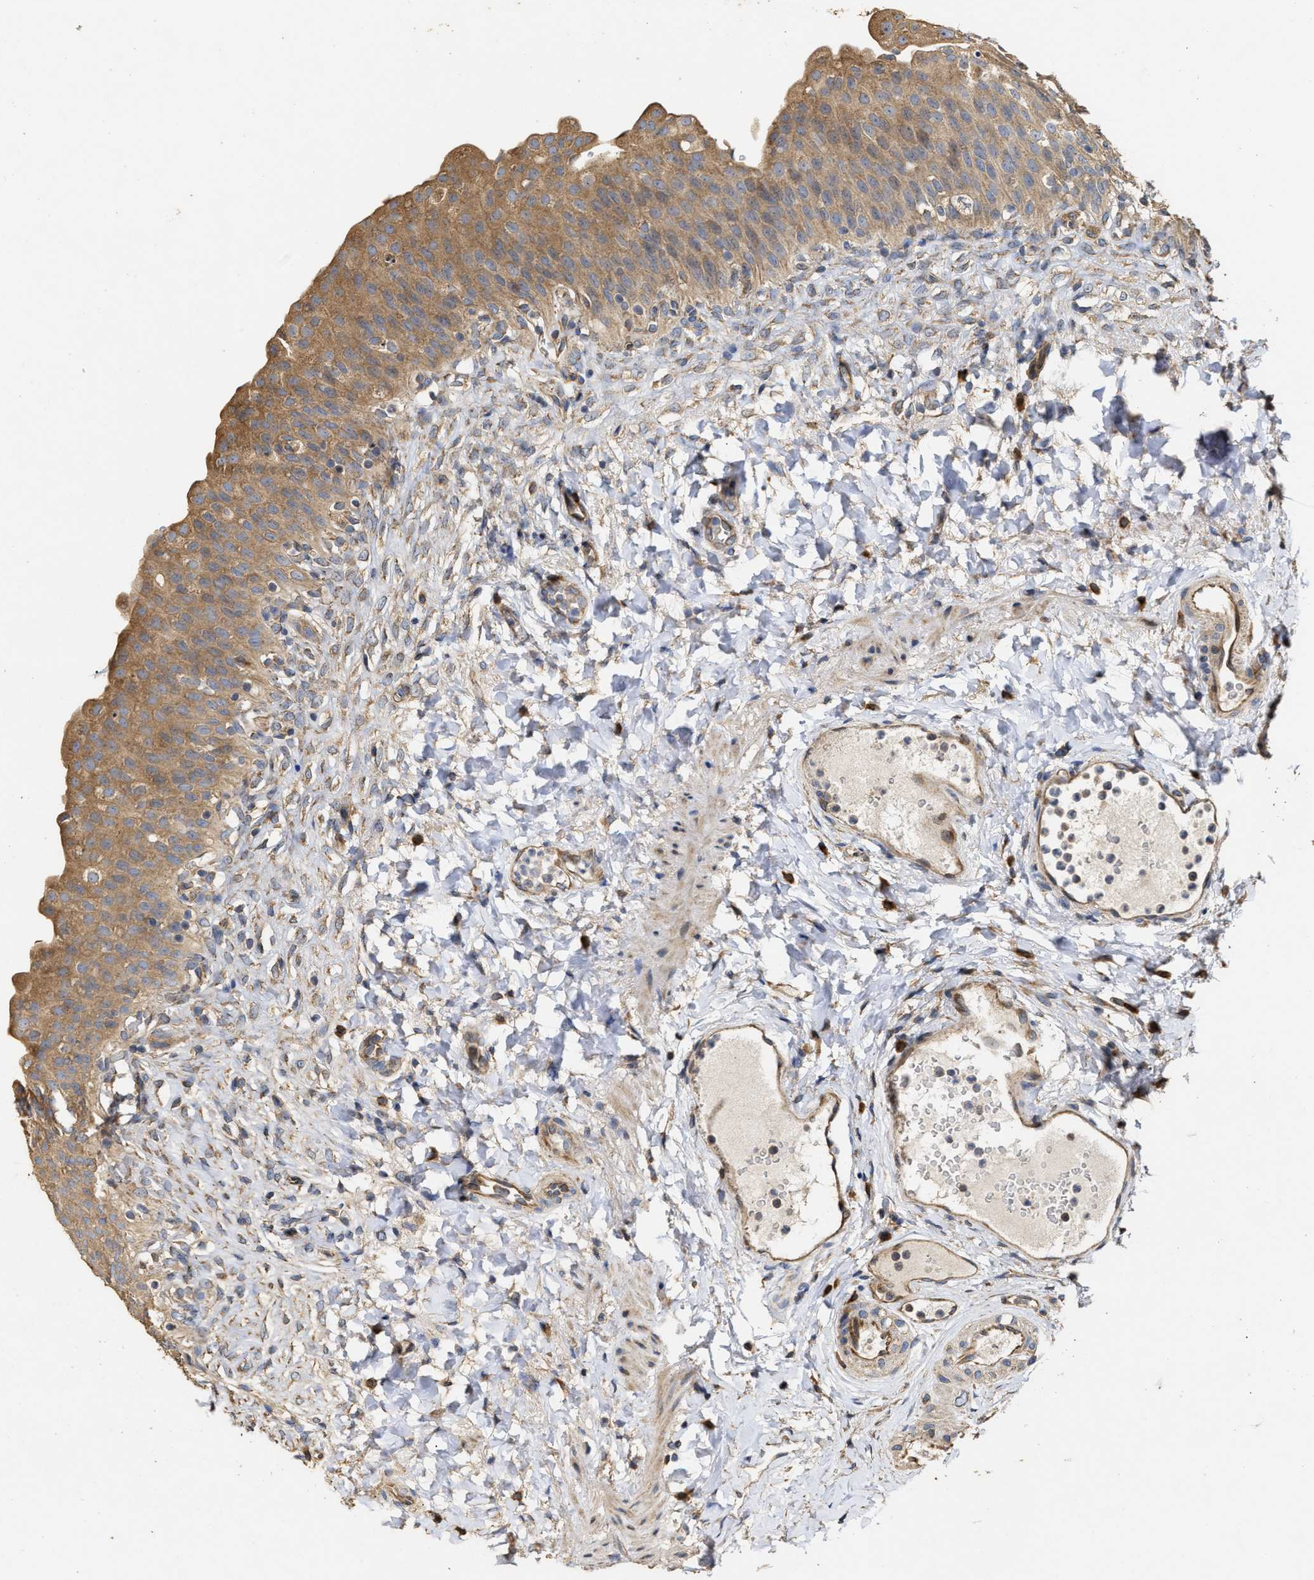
{"staining": {"intensity": "moderate", "quantity": ">75%", "location": "cytoplasmic/membranous"}, "tissue": "urinary bladder", "cell_type": "Urothelial cells", "image_type": "normal", "snomed": [{"axis": "morphology", "description": "Urothelial carcinoma, High grade"}, {"axis": "topography", "description": "Urinary bladder"}], "caption": "Protein staining of normal urinary bladder displays moderate cytoplasmic/membranous expression in about >75% of urothelial cells.", "gene": "NAV1", "patient": {"sex": "male", "age": 46}}